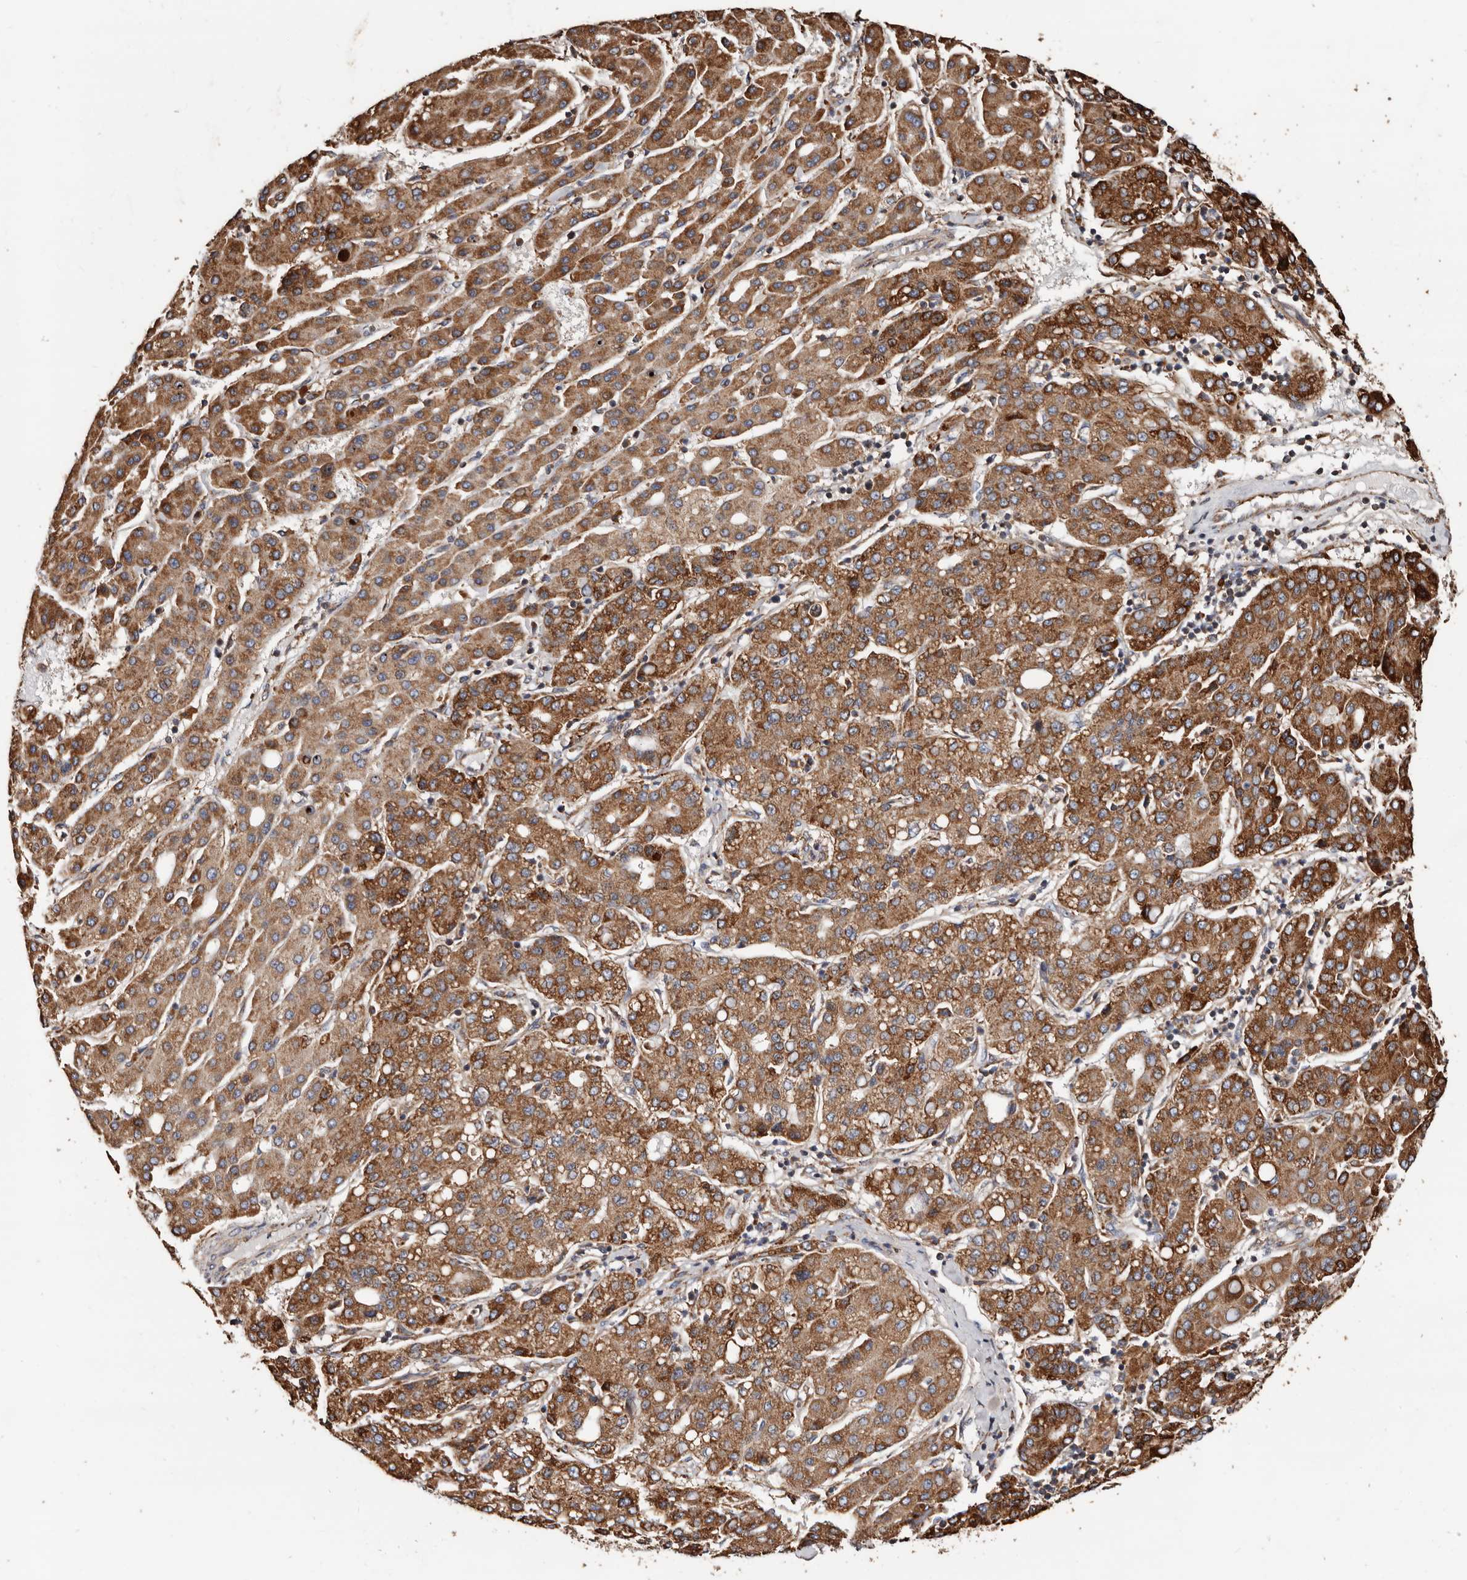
{"staining": {"intensity": "strong", "quantity": ">75%", "location": "cytoplasmic/membranous"}, "tissue": "liver cancer", "cell_type": "Tumor cells", "image_type": "cancer", "snomed": [{"axis": "morphology", "description": "Carcinoma, Hepatocellular, NOS"}, {"axis": "topography", "description": "Liver"}], "caption": "About >75% of tumor cells in human hepatocellular carcinoma (liver) reveal strong cytoplasmic/membranous protein expression as visualized by brown immunohistochemical staining.", "gene": "OSGIN2", "patient": {"sex": "male", "age": 65}}